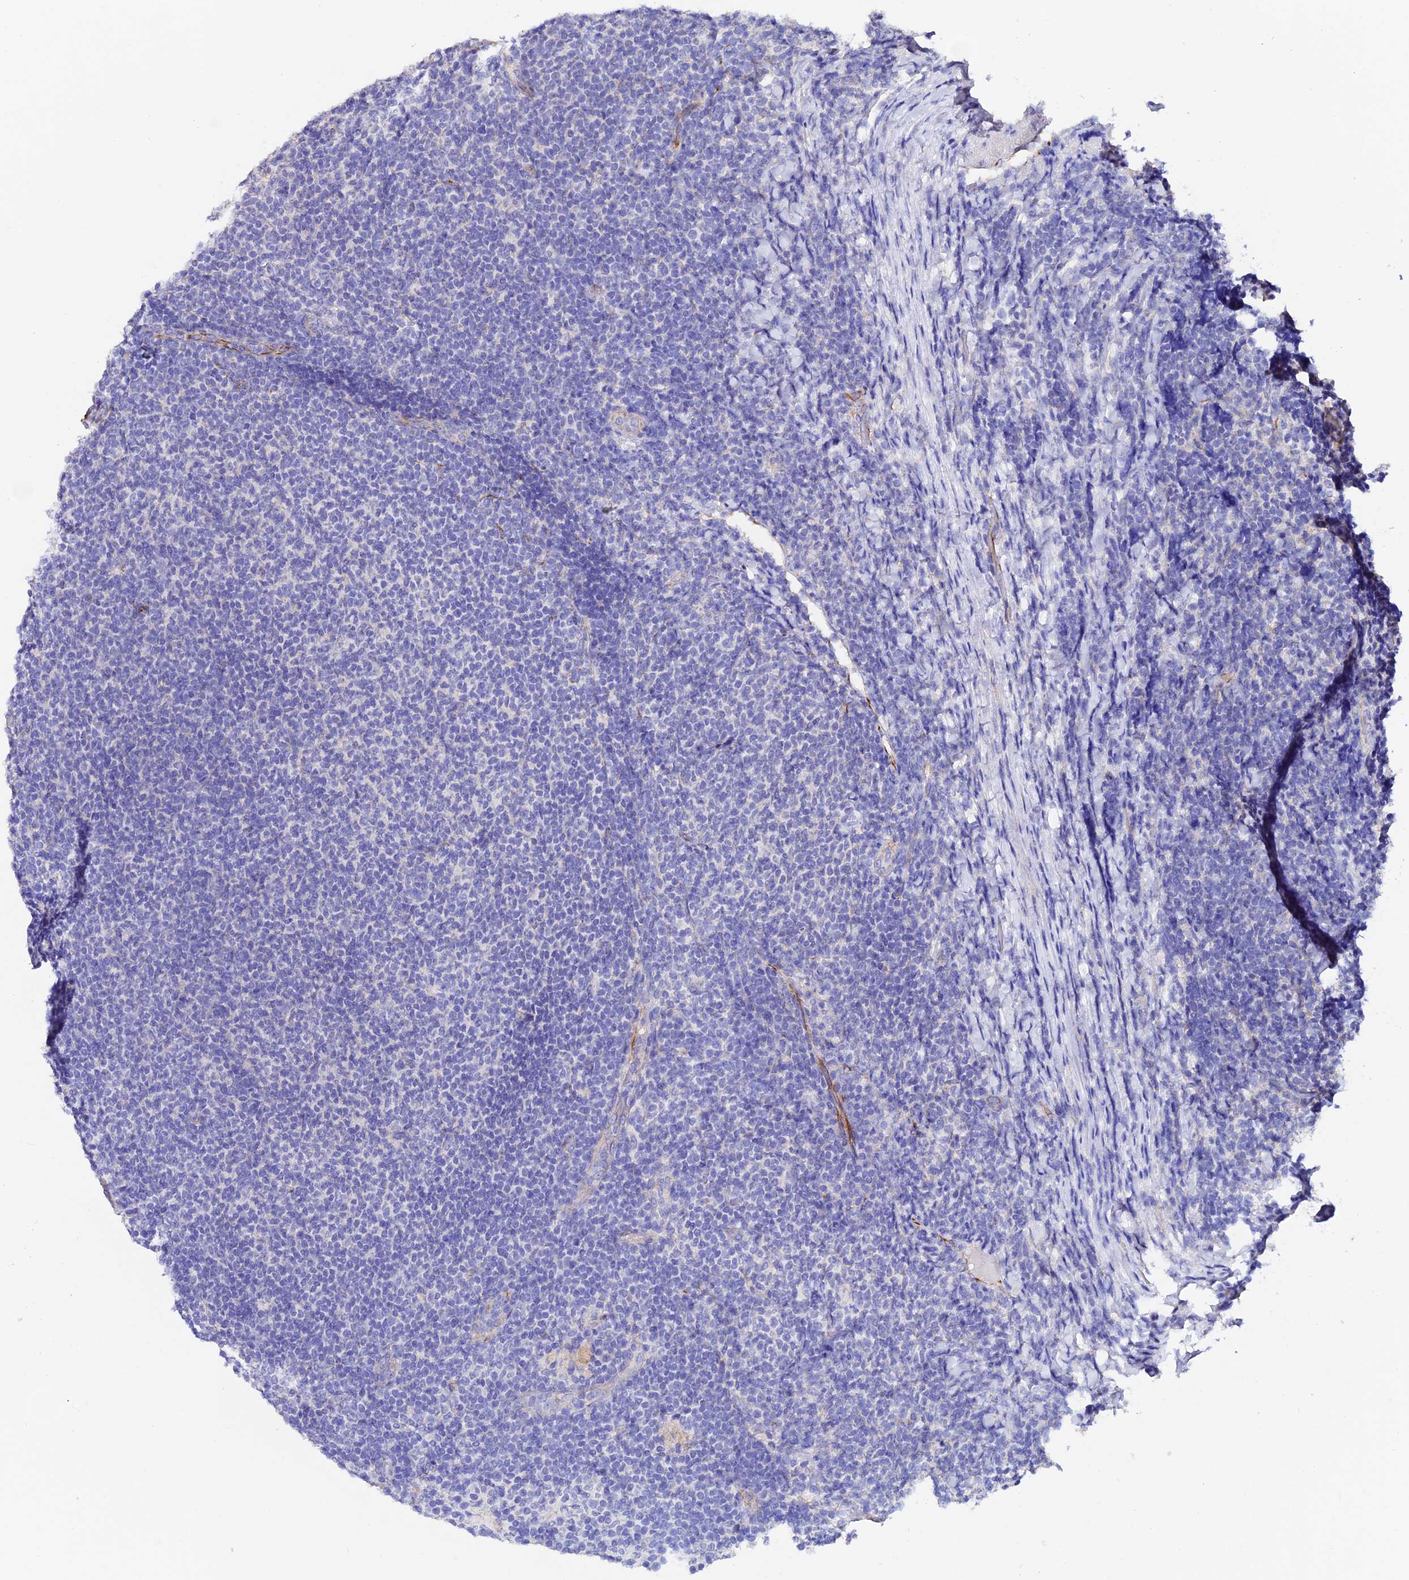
{"staining": {"intensity": "negative", "quantity": "none", "location": "none"}, "tissue": "lymphoma", "cell_type": "Tumor cells", "image_type": "cancer", "snomed": [{"axis": "morphology", "description": "Malignant lymphoma, non-Hodgkin's type, Low grade"}, {"axis": "topography", "description": "Lymph node"}], "caption": "Immunohistochemistry photomicrograph of human lymphoma stained for a protein (brown), which shows no positivity in tumor cells. (IHC, brightfield microscopy, high magnification).", "gene": "ESM1", "patient": {"sex": "male", "age": 66}}